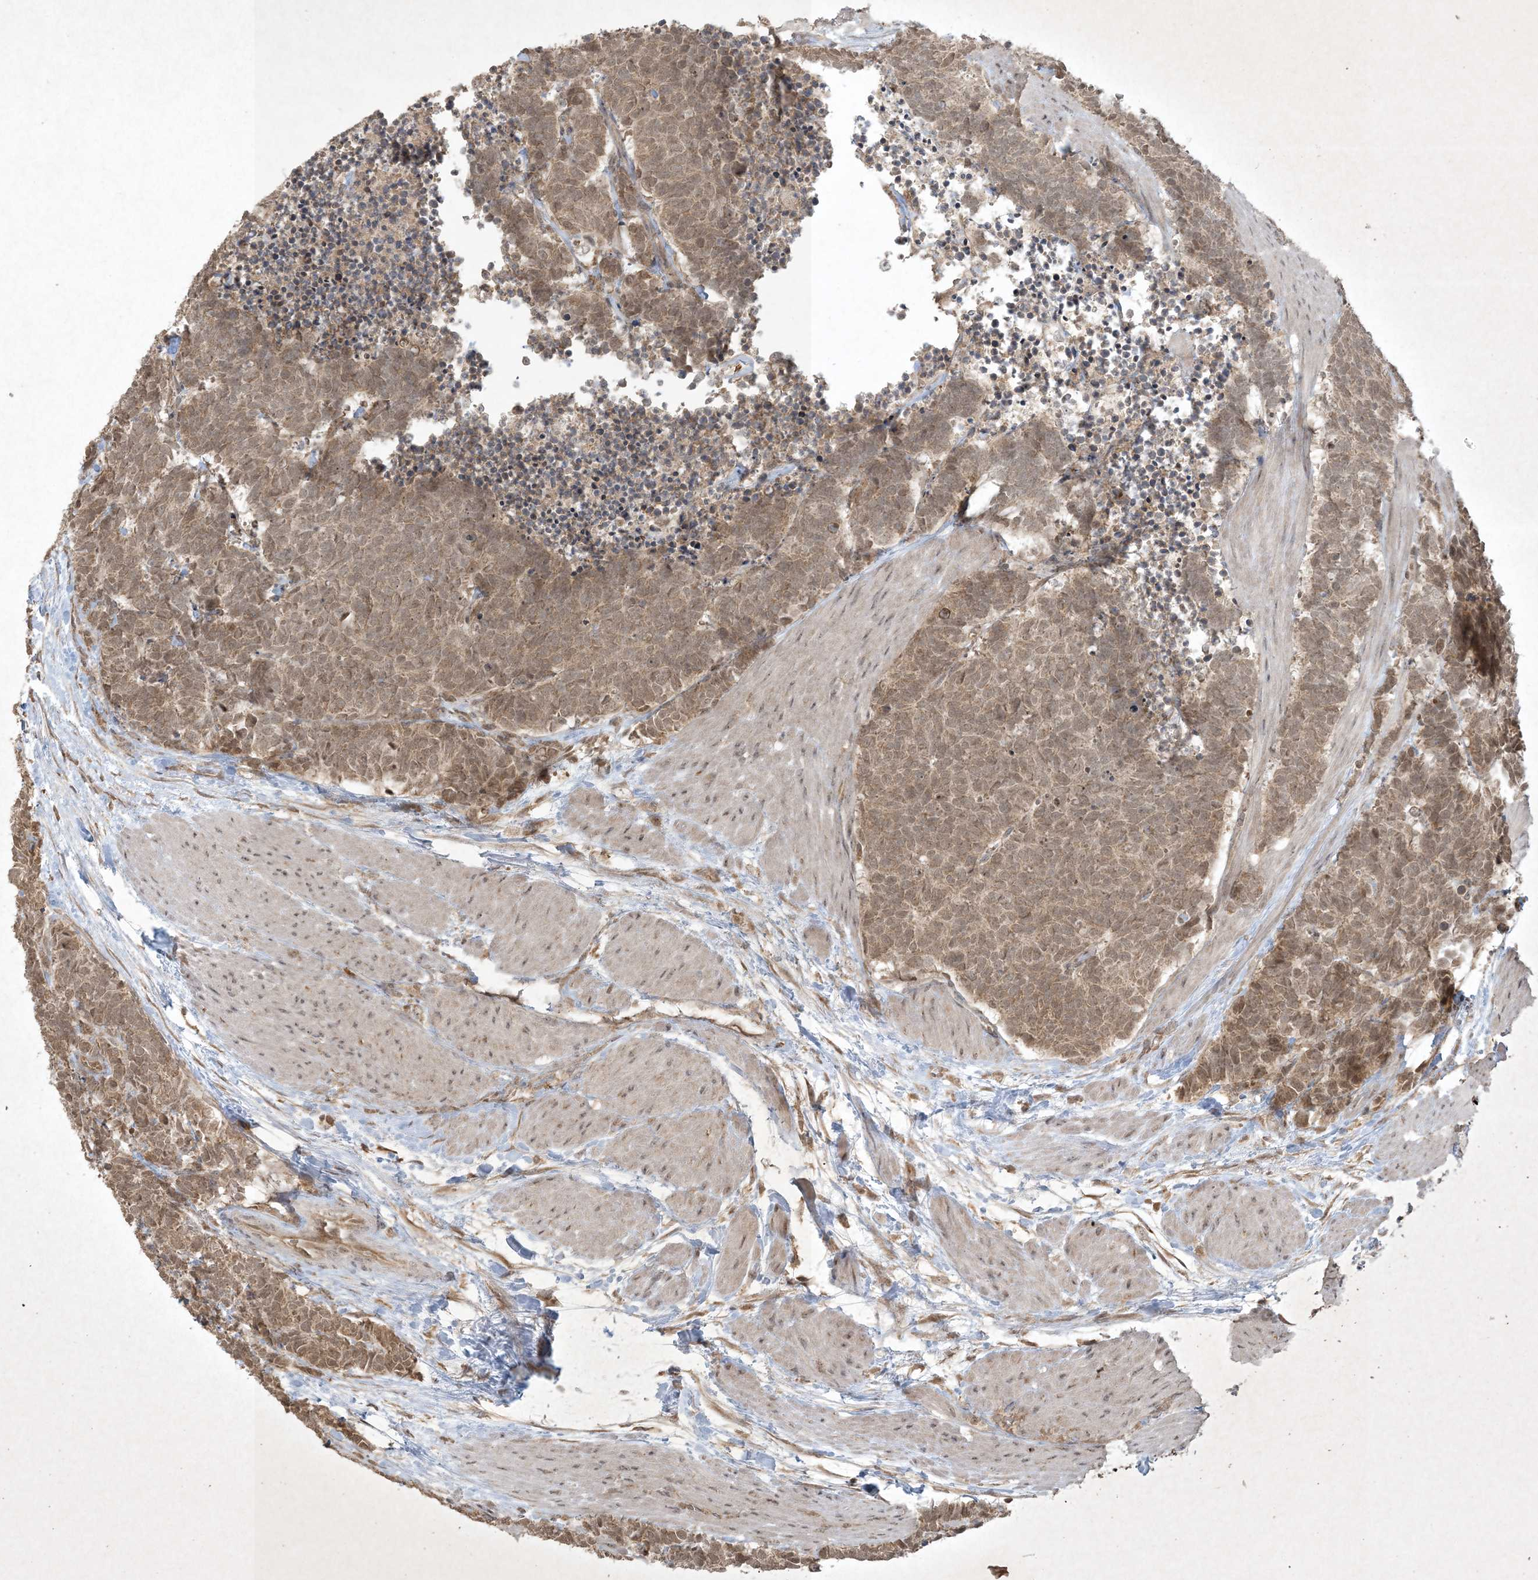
{"staining": {"intensity": "moderate", "quantity": ">75%", "location": "cytoplasmic/membranous,nuclear"}, "tissue": "carcinoid", "cell_type": "Tumor cells", "image_type": "cancer", "snomed": [{"axis": "morphology", "description": "Carcinoma, NOS"}, {"axis": "morphology", "description": "Carcinoid, malignant, NOS"}, {"axis": "topography", "description": "Urinary bladder"}], "caption": "Human carcinoma stained with a protein marker reveals moderate staining in tumor cells.", "gene": "NRBP2", "patient": {"sex": "male", "age": 57}}